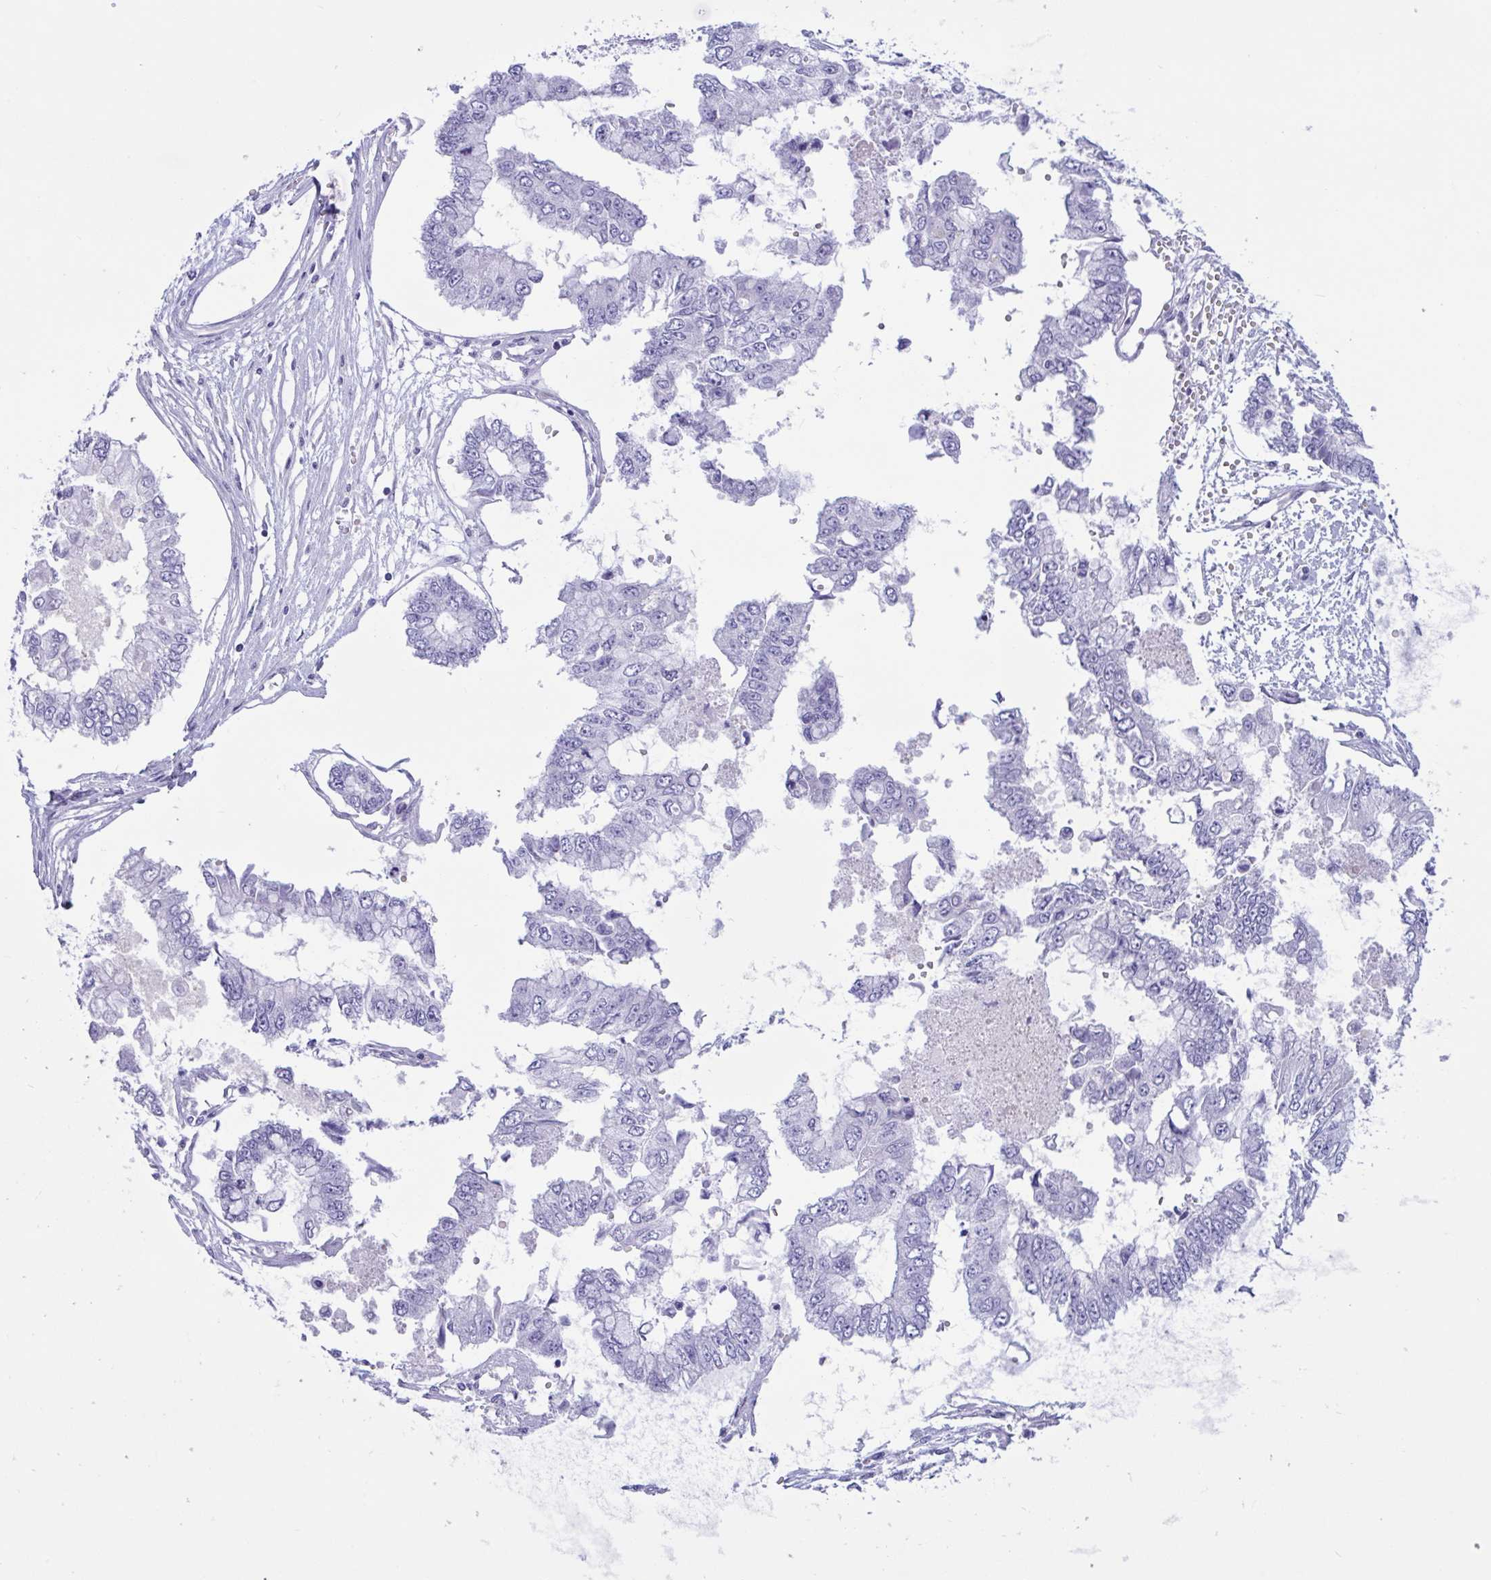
{"staining": {"intensity": "negative", "quantity": "none", "location": "none"}, "tissue": "ovarian cancer", "cell_type": "Tumor cells", "image_type": "cancer", "snomed": [{"axis": "morphology", "description": "Cystadenocarcinoma, mucinous, NOS"}, {"axis": "topography", "description": "Ovary"}], "caption": "Protein analysis of ovarian cancer reveals no significant positivity in tumor cells.", "gene": "RPL22L1", "patient": {"sex": "female", "age": 72}}